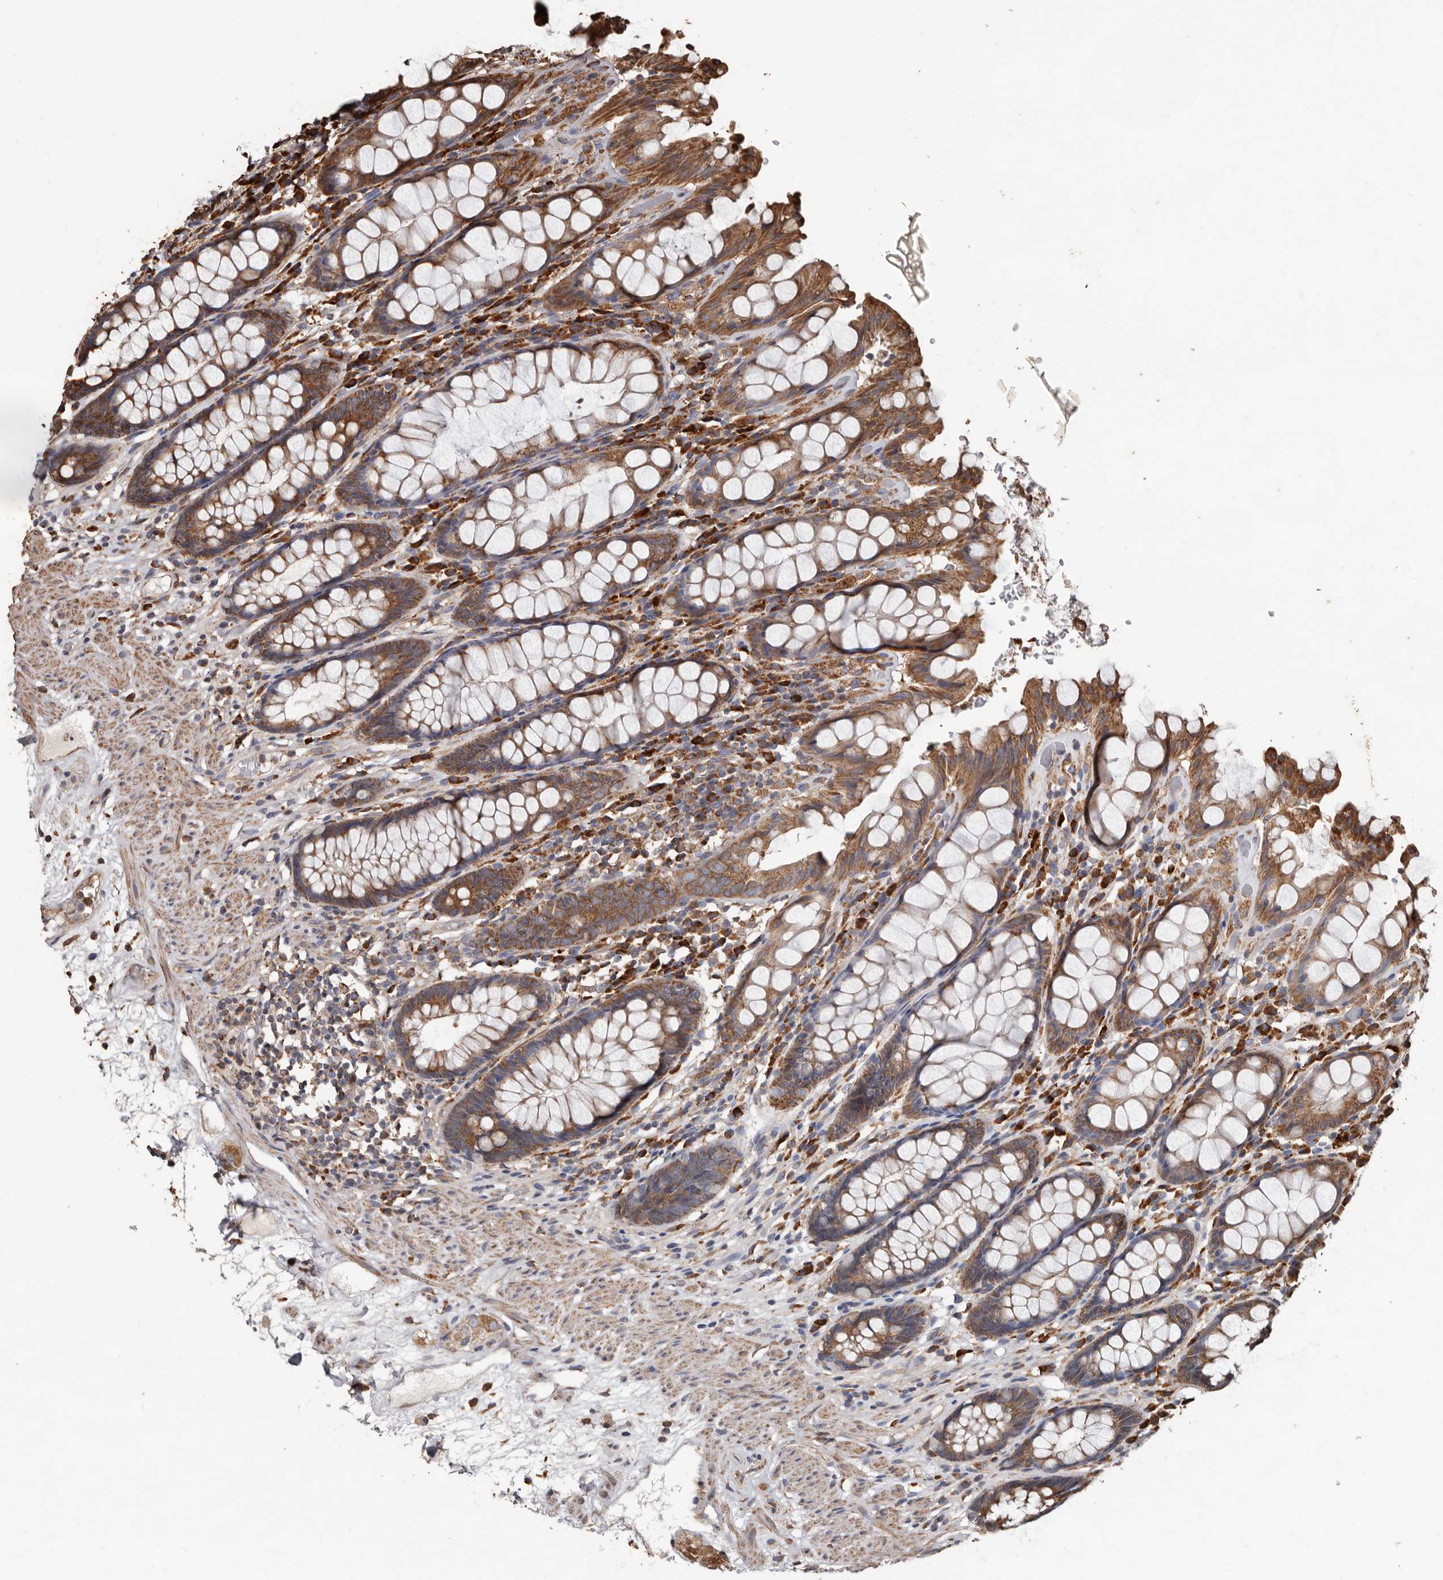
{"staining": {"intensity": "moderate", "quantity": ">75%", "location": "cytoplasmic/membranous"}, "tissue": "rectum", "cell_type": "Glandular cells", "image_type": "normal", "snomed": [{"axis": "morphology", "description": "Normal tissue, NOS"}, {"axis": "topography", "description": "Rectum"}], "caption": "Immunohistochemical staining of unremarkable rectum exhibits moderate cytoplasmic/membranous protein staining in approximately >75% of glandular cells.", "gene": "OSGIN2", "patient": {"sex": "male", "age": 64}}